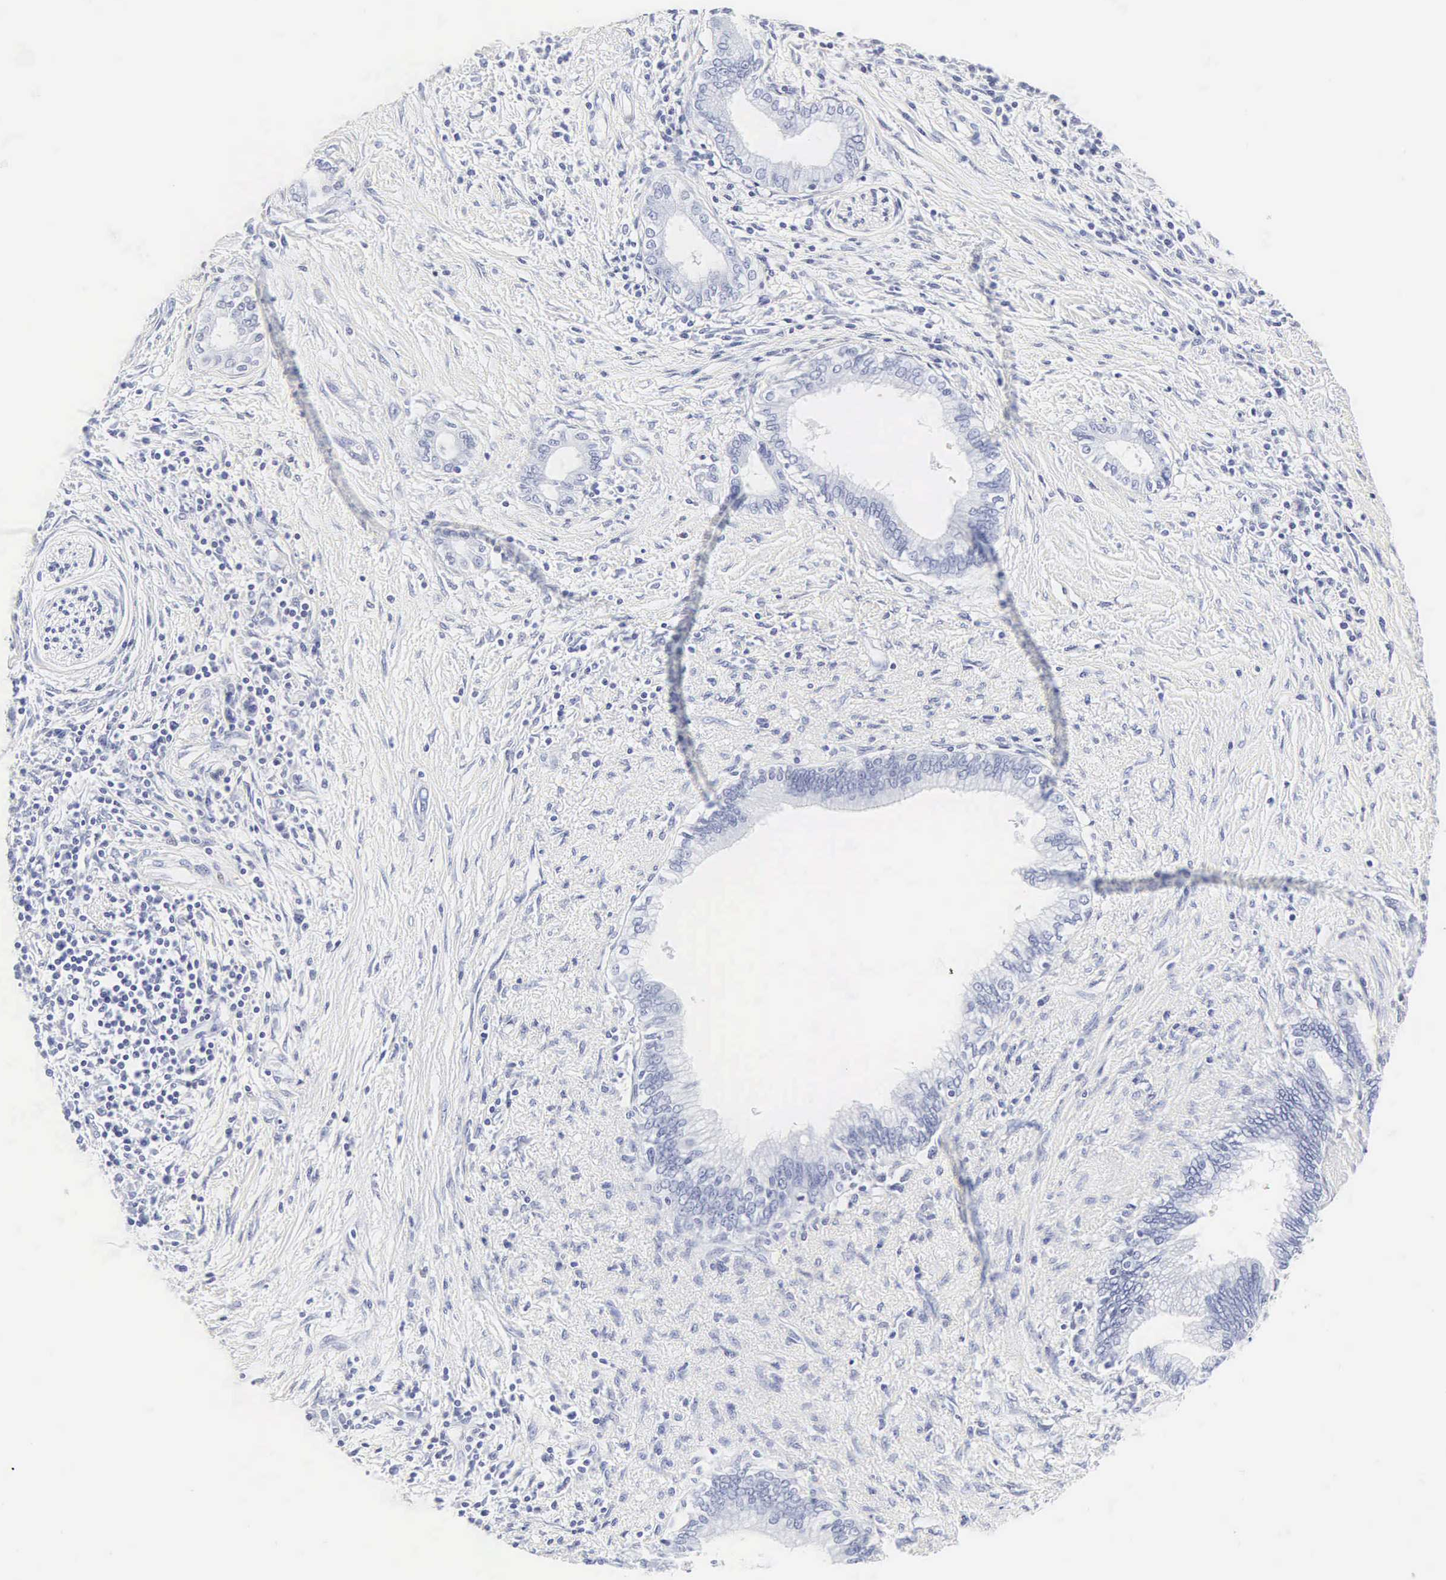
{"staining": {"intensity": "negative", "quantity": "none", "location": "none"}, "tissue": "pancreatic cancer", "cell_type": "Tumor cells", "image_type": "cancer", "snomed": [{"axis": "morphology", "description": "Adenocarcinoma, NOS"}, {"axis": "topography", "description": "Pancreas"}], "caption": "High magnification brightfield microscopy of adenocarcinoma (pancreatic) stained with DAB (brown) and counterstained with hematoxylin (blue): tumor cells show no significant staining.", "gene": "INS", "patient": {"sex": "female", "age": 64}}